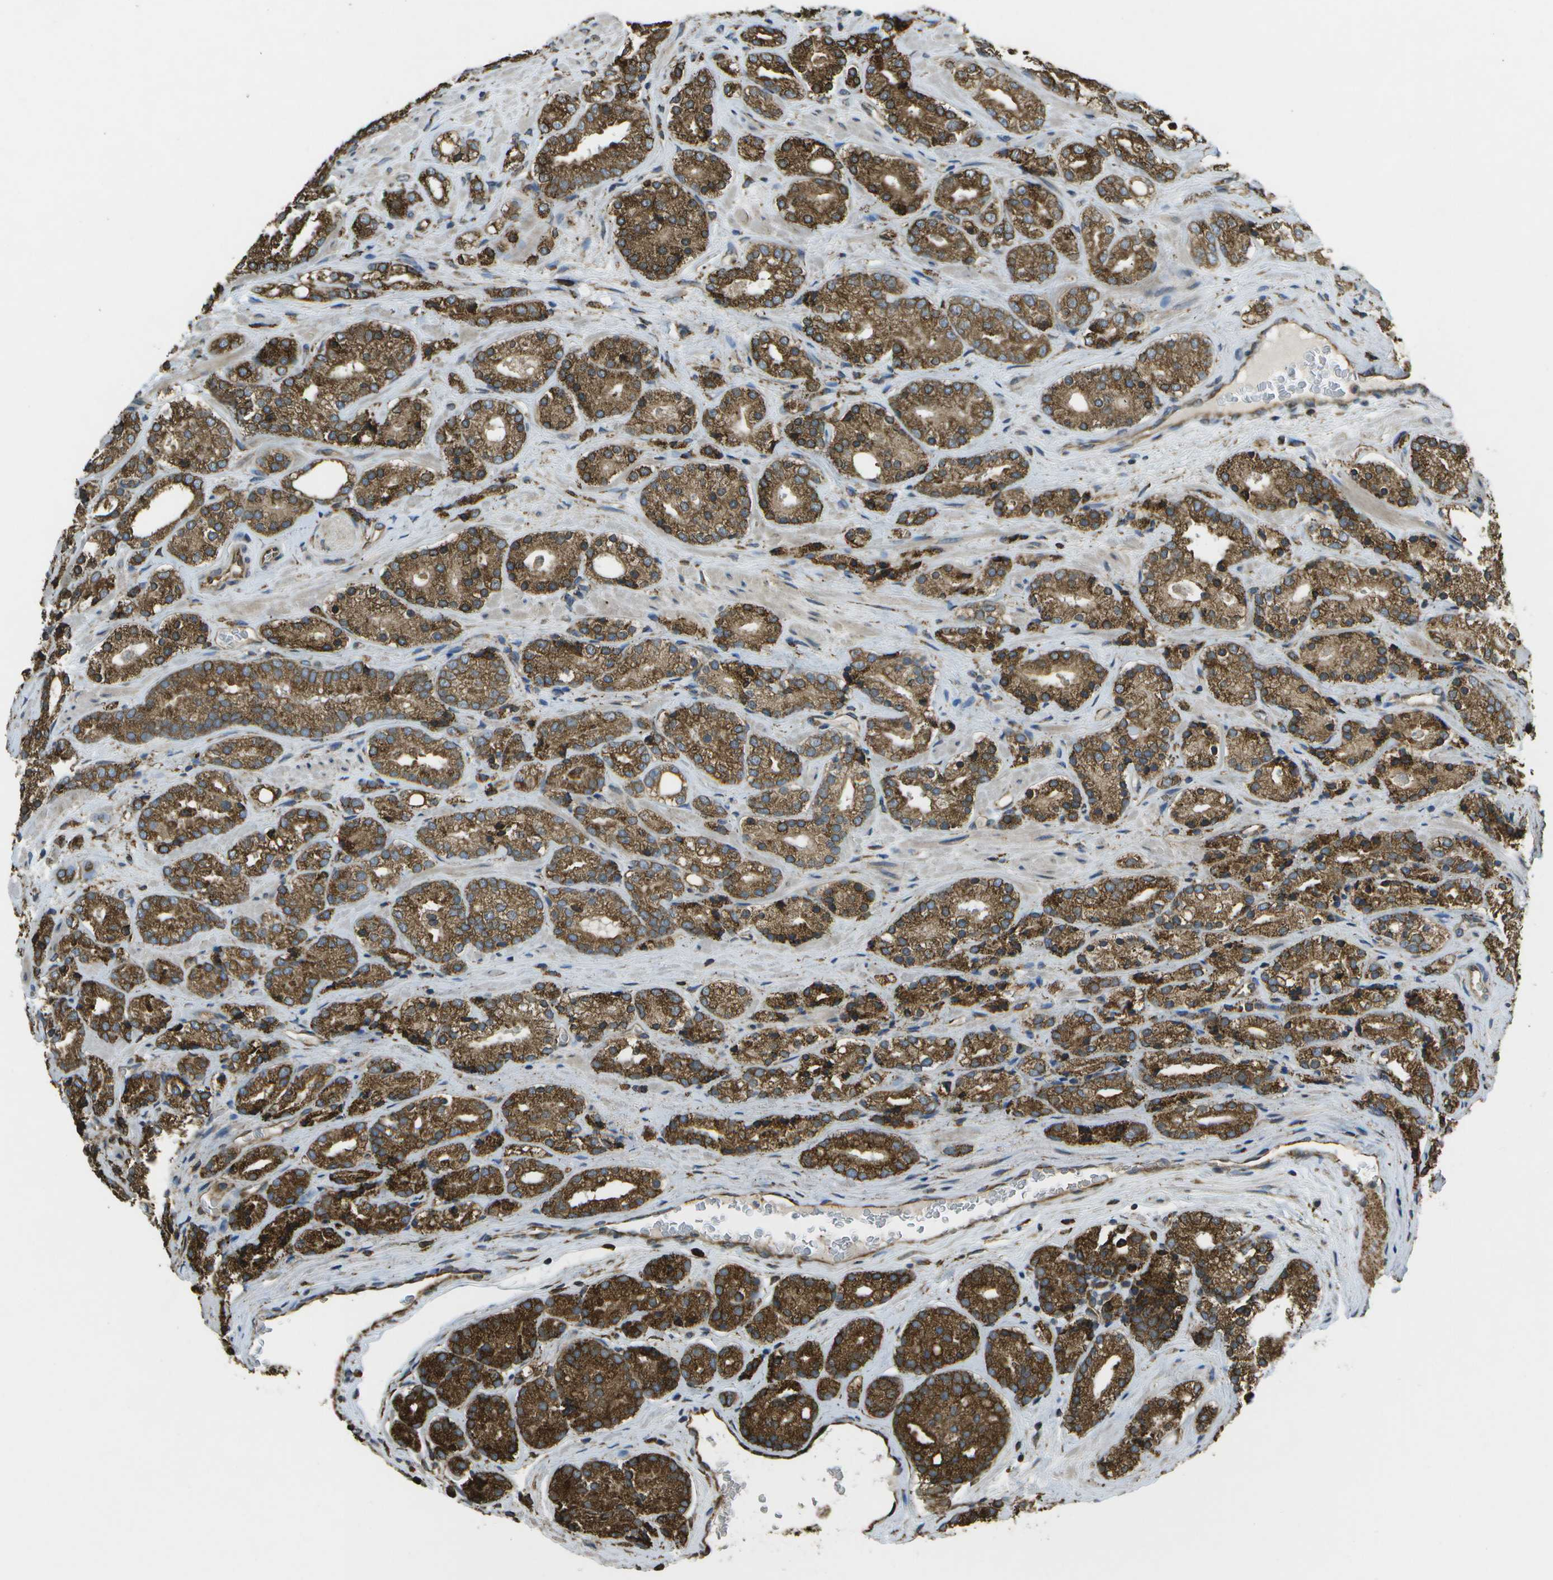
{"staining": {"intensity": "strong", "quantity": ">75%", "location": "cytoplasmic/membranous"}, "tissue": "prostate cancer", "cell_type": "Tumor cells", "image_type": "cancer", "snomed": [{"axis": "morphology", "description": "Adenocarcinoma, High grade"}, {"axis": "topography", "description": "Prostate"}], "caption": "High-magnification brightfield microscopy of prostate cancer stained with DAB (3,3'-diaminobenzidine) (brown) and counterstained with hematoxylin (blue). tumor cells exhibit strong cytoplasmic/membranous staining is identified in about>75% of cells. Nuclei are stained in blue.", "gene": "PDIA4", "patient": {"sex": "male", "age": 71}}